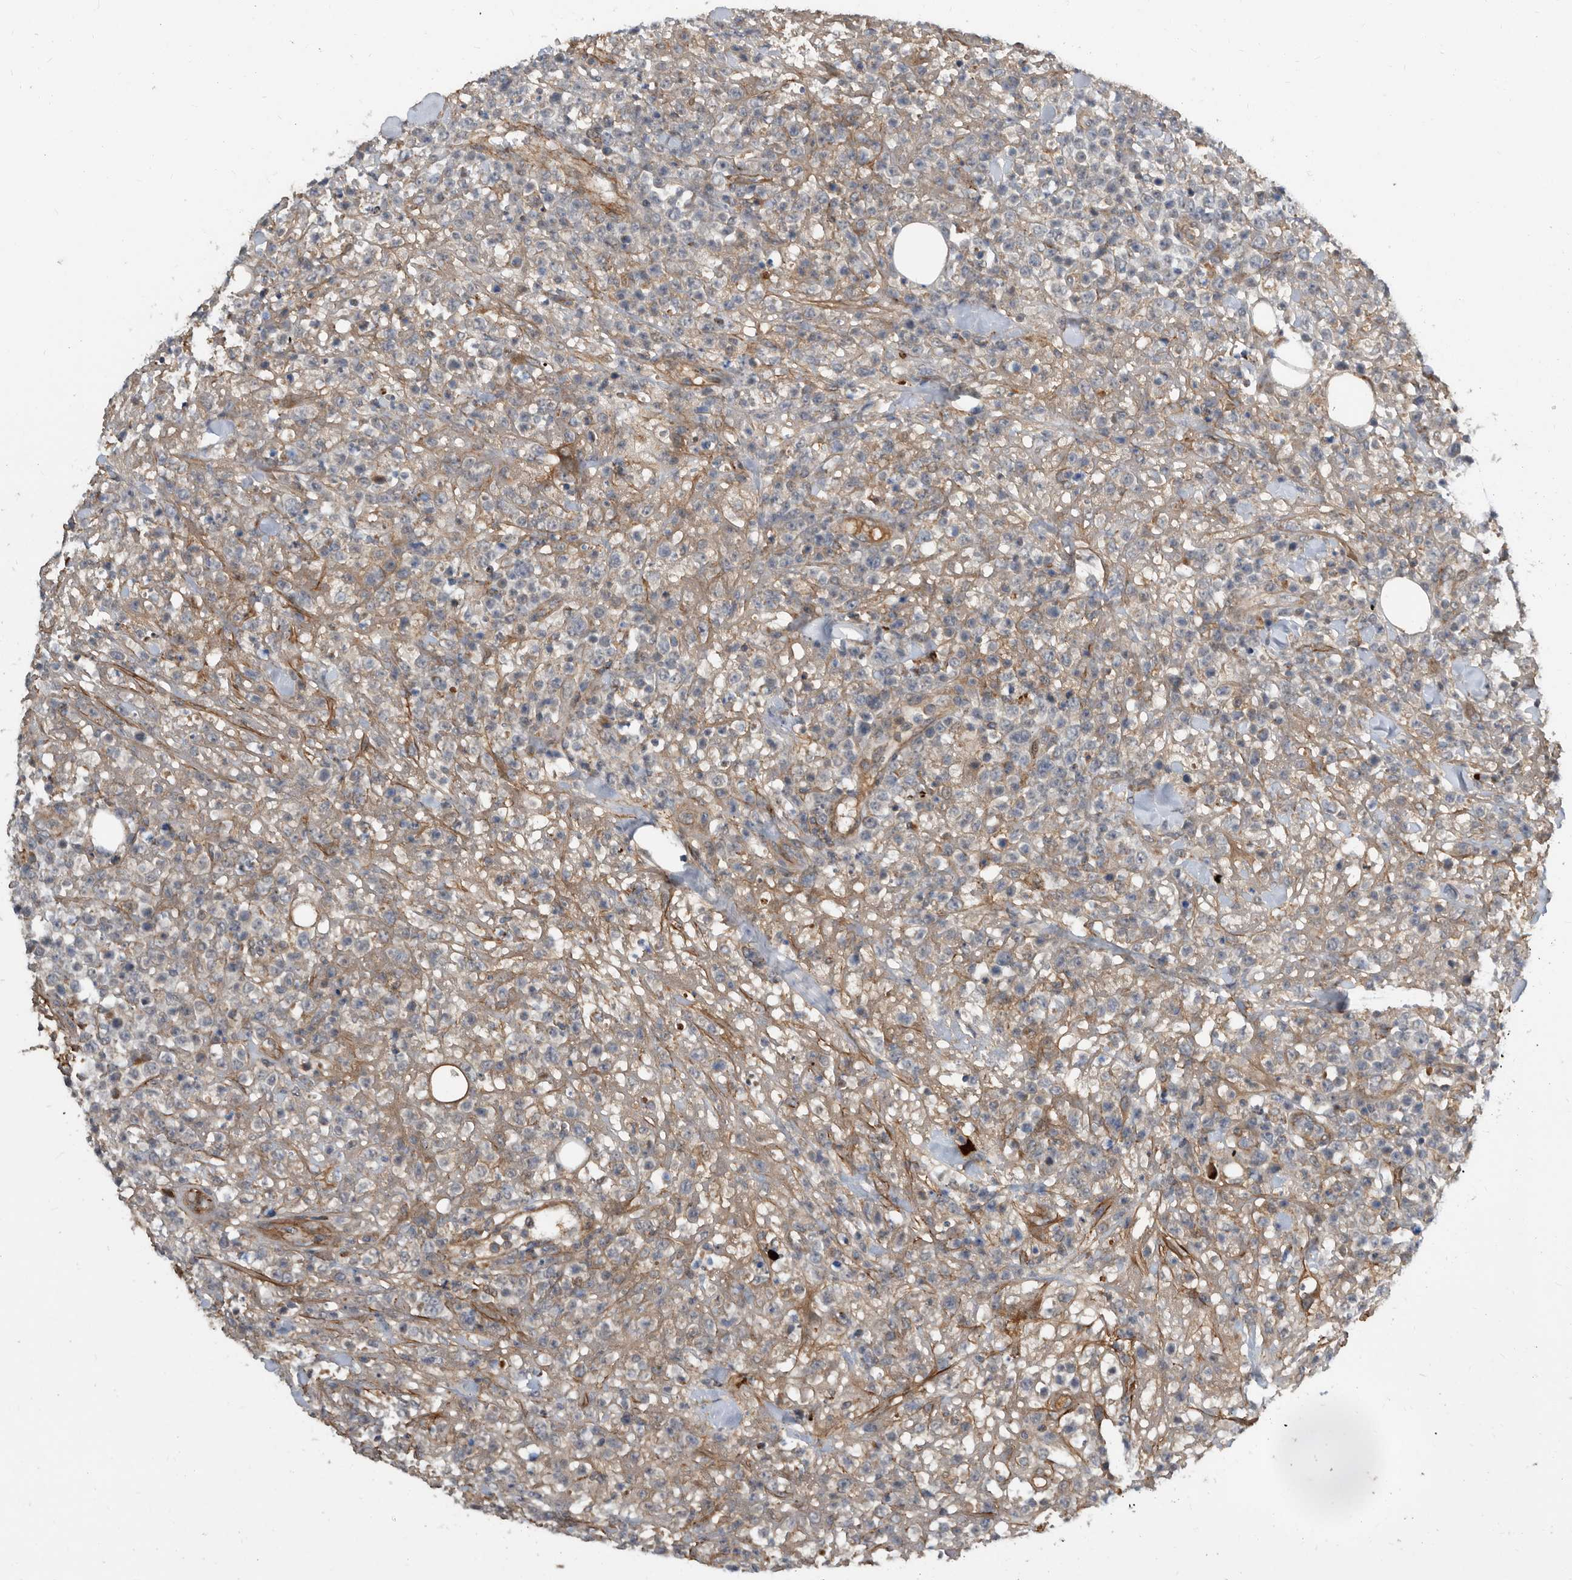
{"staining": {"intensity": "negative", "quantity": "none", "location": "none"}, "tissue": "lymphoma", "cell_type": "Tumor cells", "image_type": "cancer", "snomed": [{"axis": "morphology", "description": "Malignant lymphoma, non-Hodgkin's type, High grade"}, {"axis": "topography", "description": "Colon"}], "caption": "A photomicrograph of lymphoma stained for a protein demonstrates no brown staining in tumor cells. The staining was performed using DAB to visualize the protein expression in brown, while the nuclei were stained in blue with hematoxylin (Magnification: 20x).", "gene": "PI15", "patient": {"sex": "female", "age": 53}}